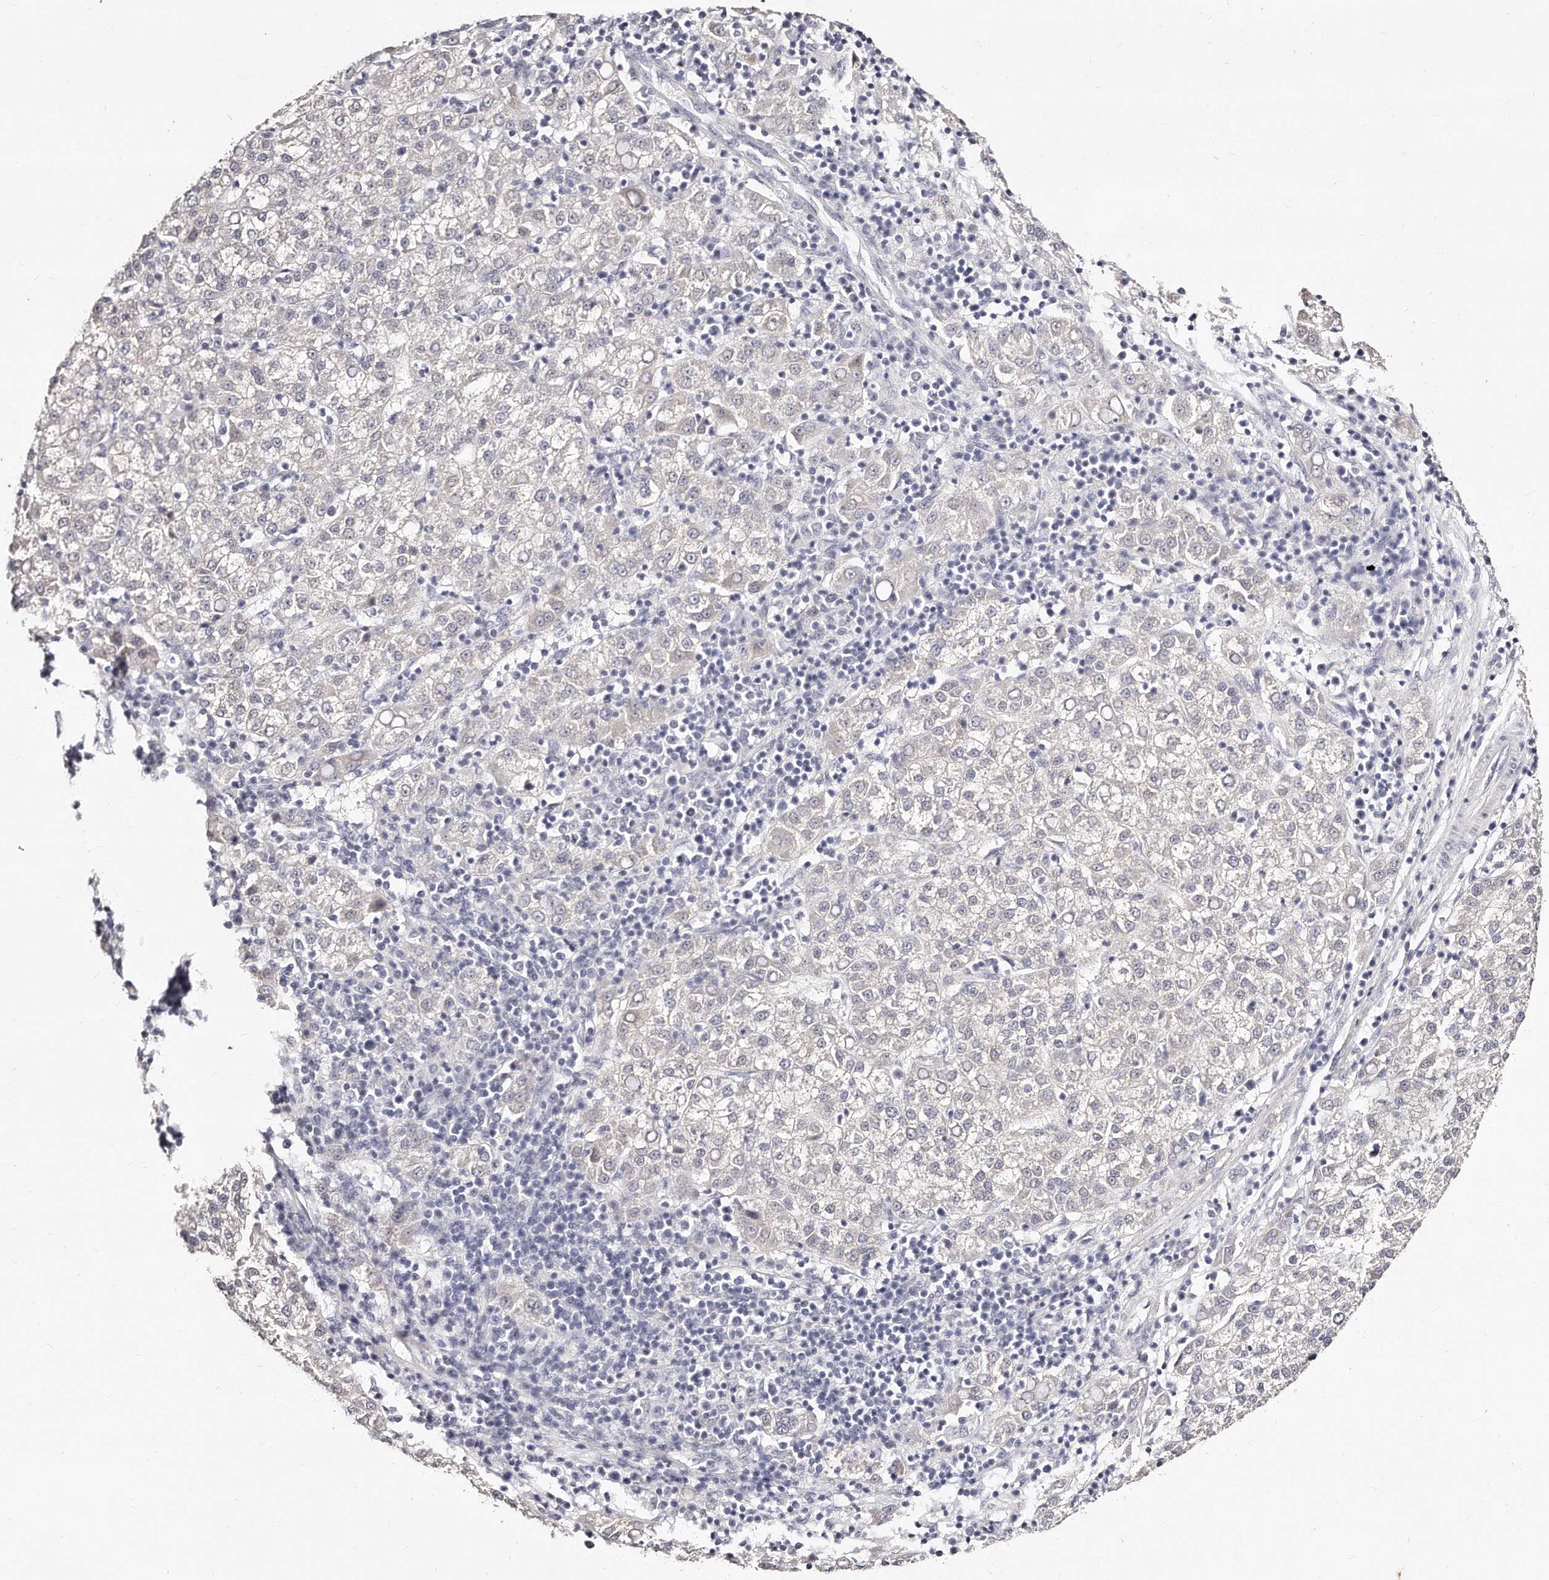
{"staining": {"intensity": "negative", "quantity": "none", "location": "none"}, "tissue": "liver cancer", "cell_type": "Tumor cells", "image_type": "cancer", "snomed": [{"axis": "morphology", "description": "Carcinoma, Hepatocellular, NOS"}, {"axis": "topography", "description": "Liver"}], "caption": "There is no significant expression in tumor cells of hepatocellular carcinoma (liver).", "gene": "GDA", "patient": {"sex": "female", "age": 58}}